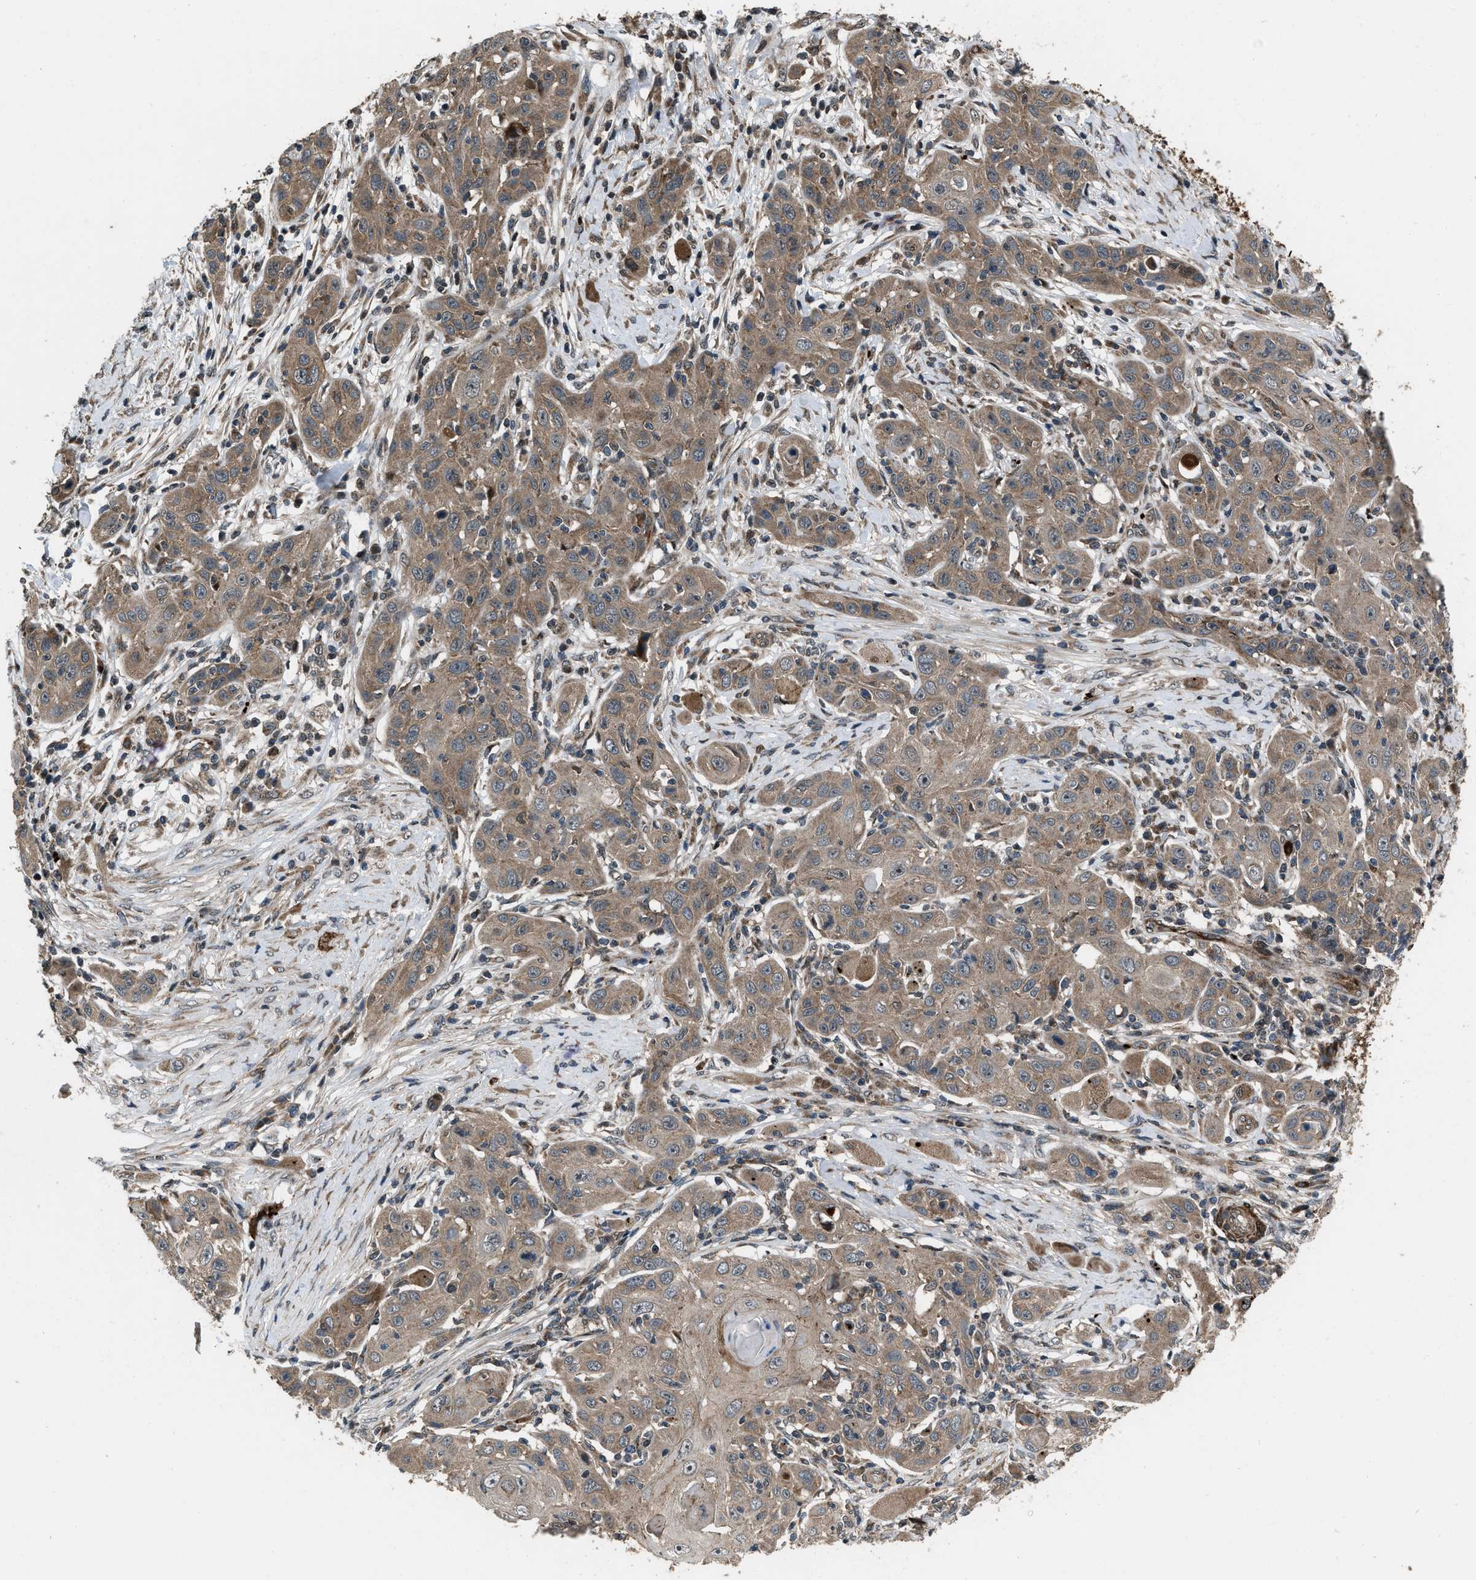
{"staining": {"intensity": "moderate", "quantity": ">75%", "location": "cytoplasmic/membranous"}, "tissue": "skin cancer", "cell_type": "Tumor cells", "image_type": "cancer", "snomed": [{"axis": "morphology", "description": "Squamous cell carcinoma, NOS"}, {"axis": "topography", "description": "Skin"}], "caption": "DAB (3,3'-diaminobenzidine) immunohistochemical staining of human skin cancer (squamous cell carcinoma) demonstrates moderate cytoplasmic/membranous protein positivity in about >75% of tumor cells. (DAB = brown stain, brightfield microscopy at high magnification).", "gene": "IRAK4", "patient": {"sex": "female", "age": 88}}